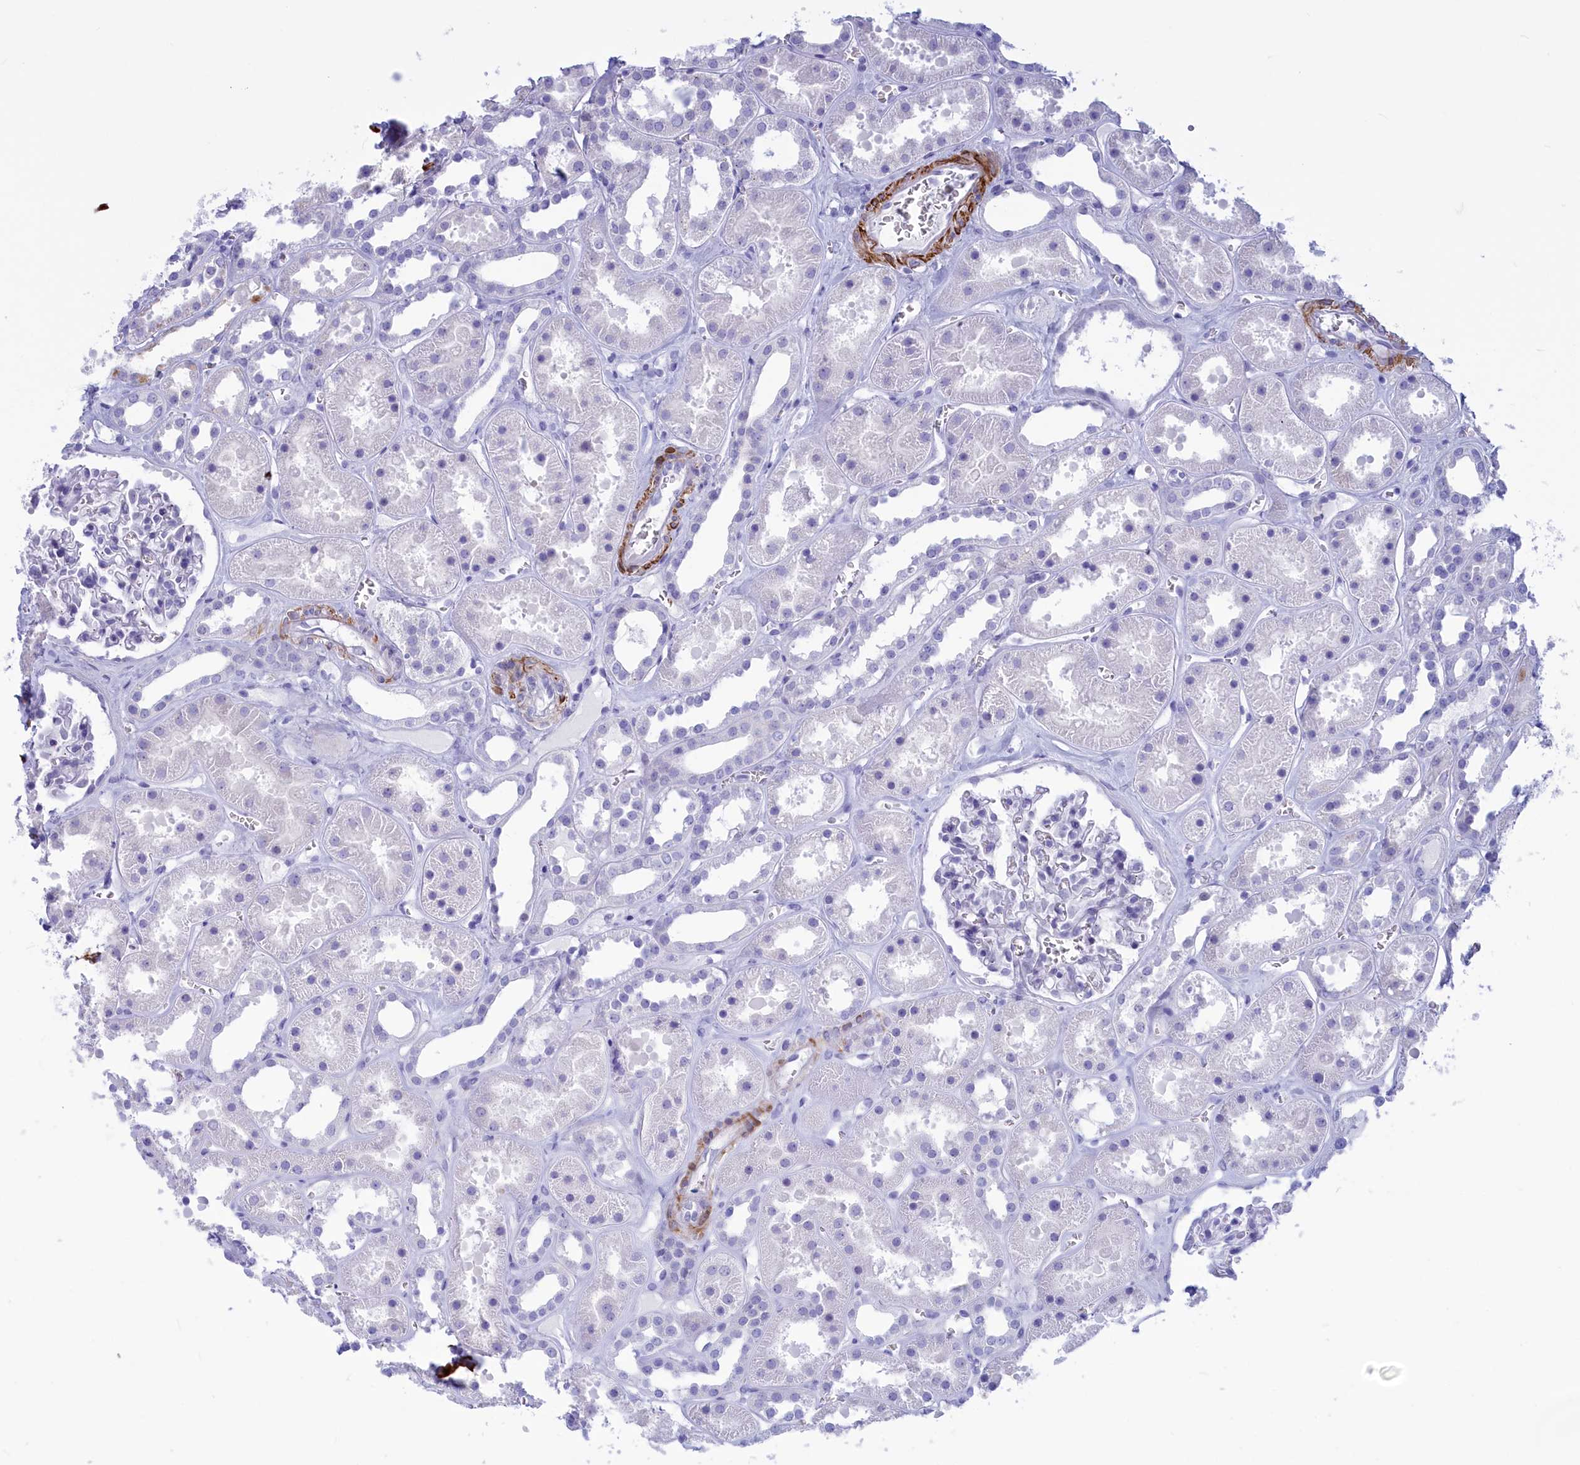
{"staining": {"intensity": "negative", "quantity": "none", "location": "none"}, "tissue": "kidney", "cell_type": "Cells in glomeruli", "image_type": "normal", "snomed": [{"axis": "morphology", "description": "Normal tissue, NOS"}, {"axis": "topography", "description": "Kidney"}], "caption": "This is an immunohistochemistry image of unremarkable human kidney. There is no positivity in cells in glomeruli.", "gene": "GAPDHS", "patient": {"sex": "female", "age": 41}}